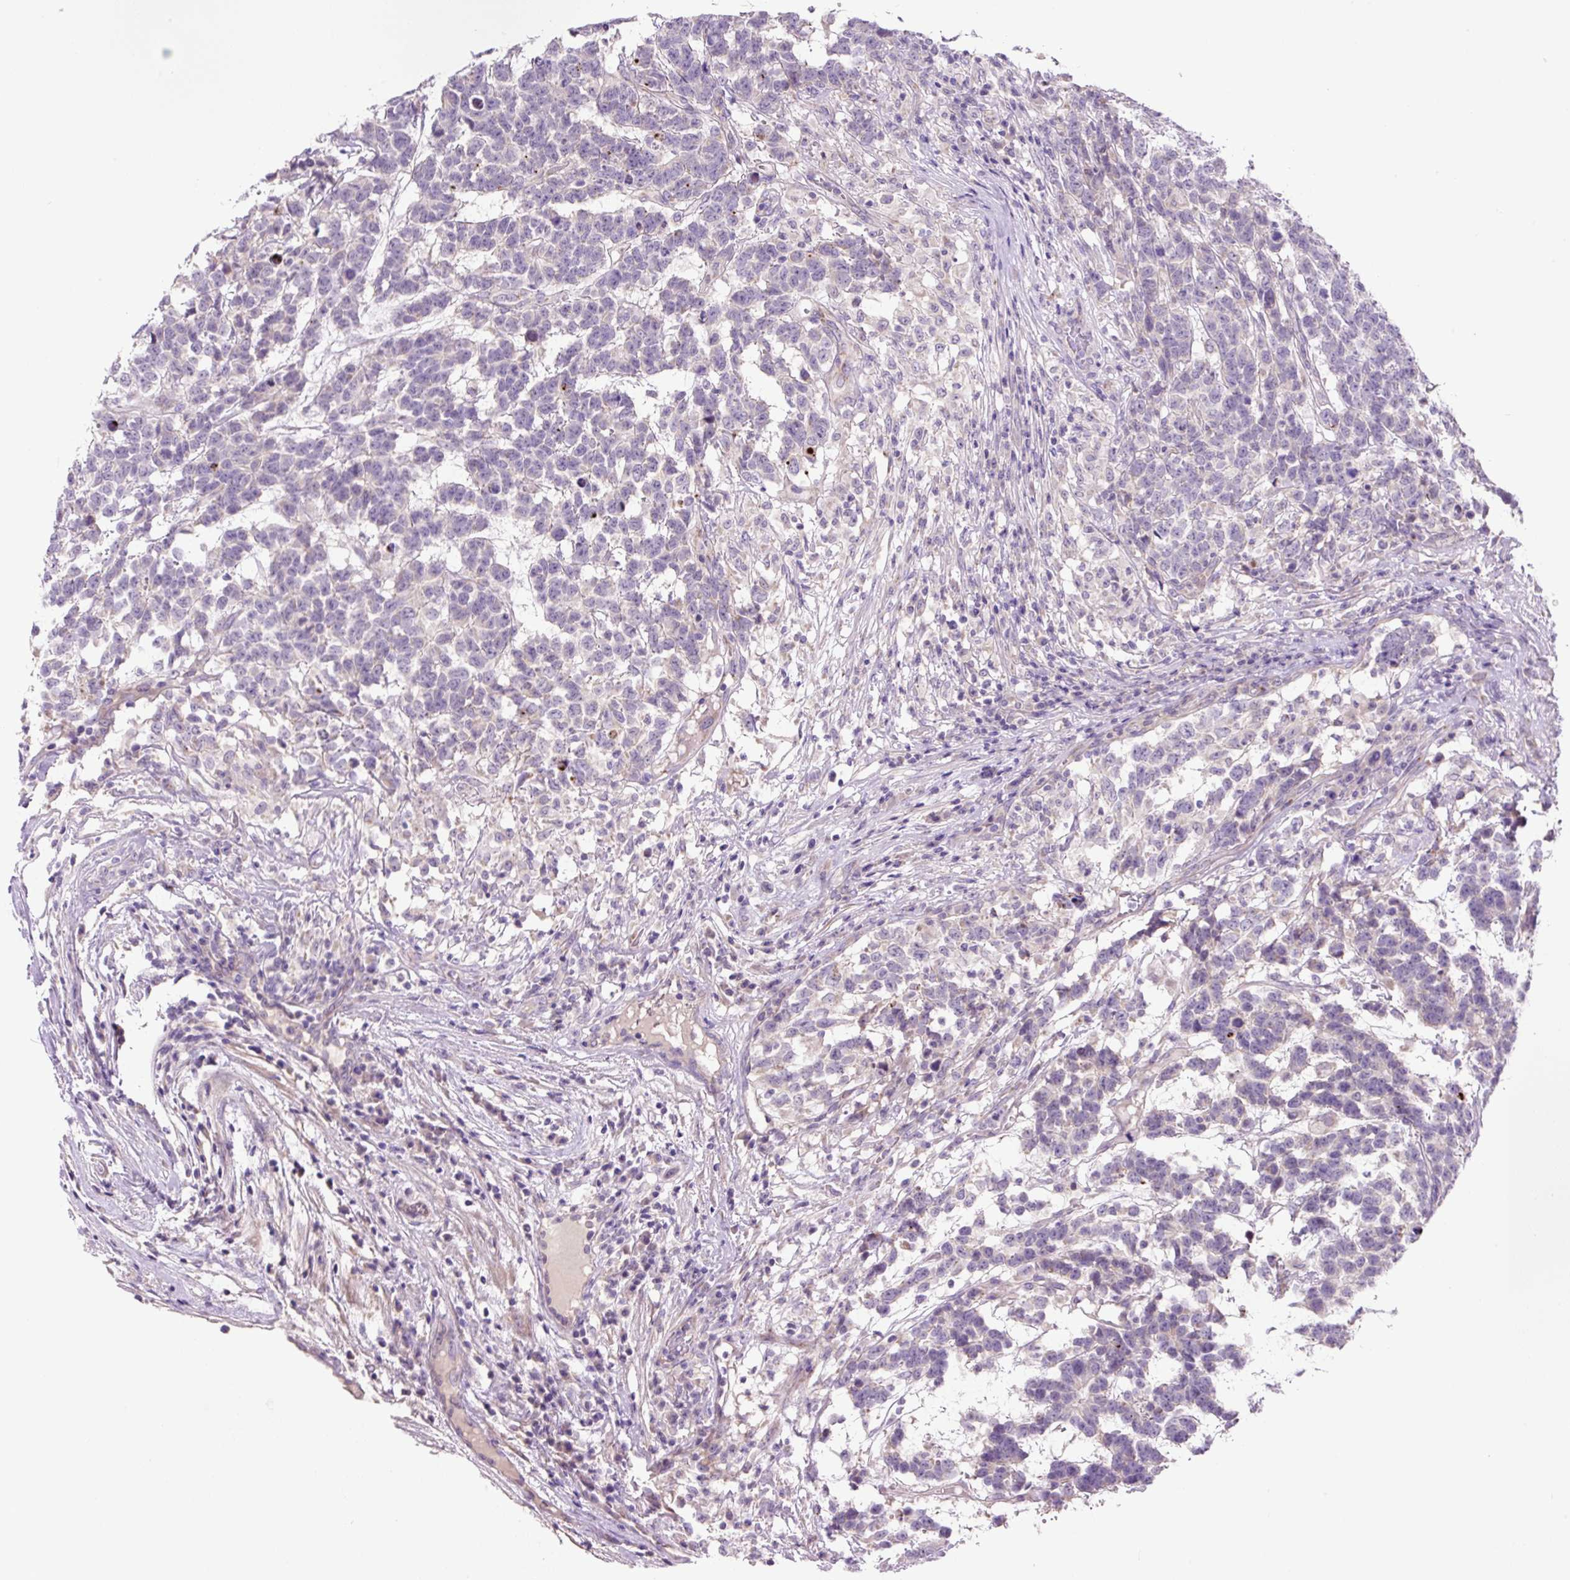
{"staining": {"intensity": "negative", "quantity": "none", "location": "none"}, "tissue": "testis cancer", "cell_type": "Tumor cells", "image_type": "cancer", "snomed": [{"axis": "morphology", "description": "Carcinoma, Embryonal, NOS"}, {"axis": "topography", "description": "Testis"}], "caption": "DAB (3,3'-diaminobenzidine) immunohistochemical staining of embryonal carcinoma (testis) exhibits no significant positivity in tumor cells.", "gene": "OGDHL", "patient": {"sex": "male", "age": 26}}